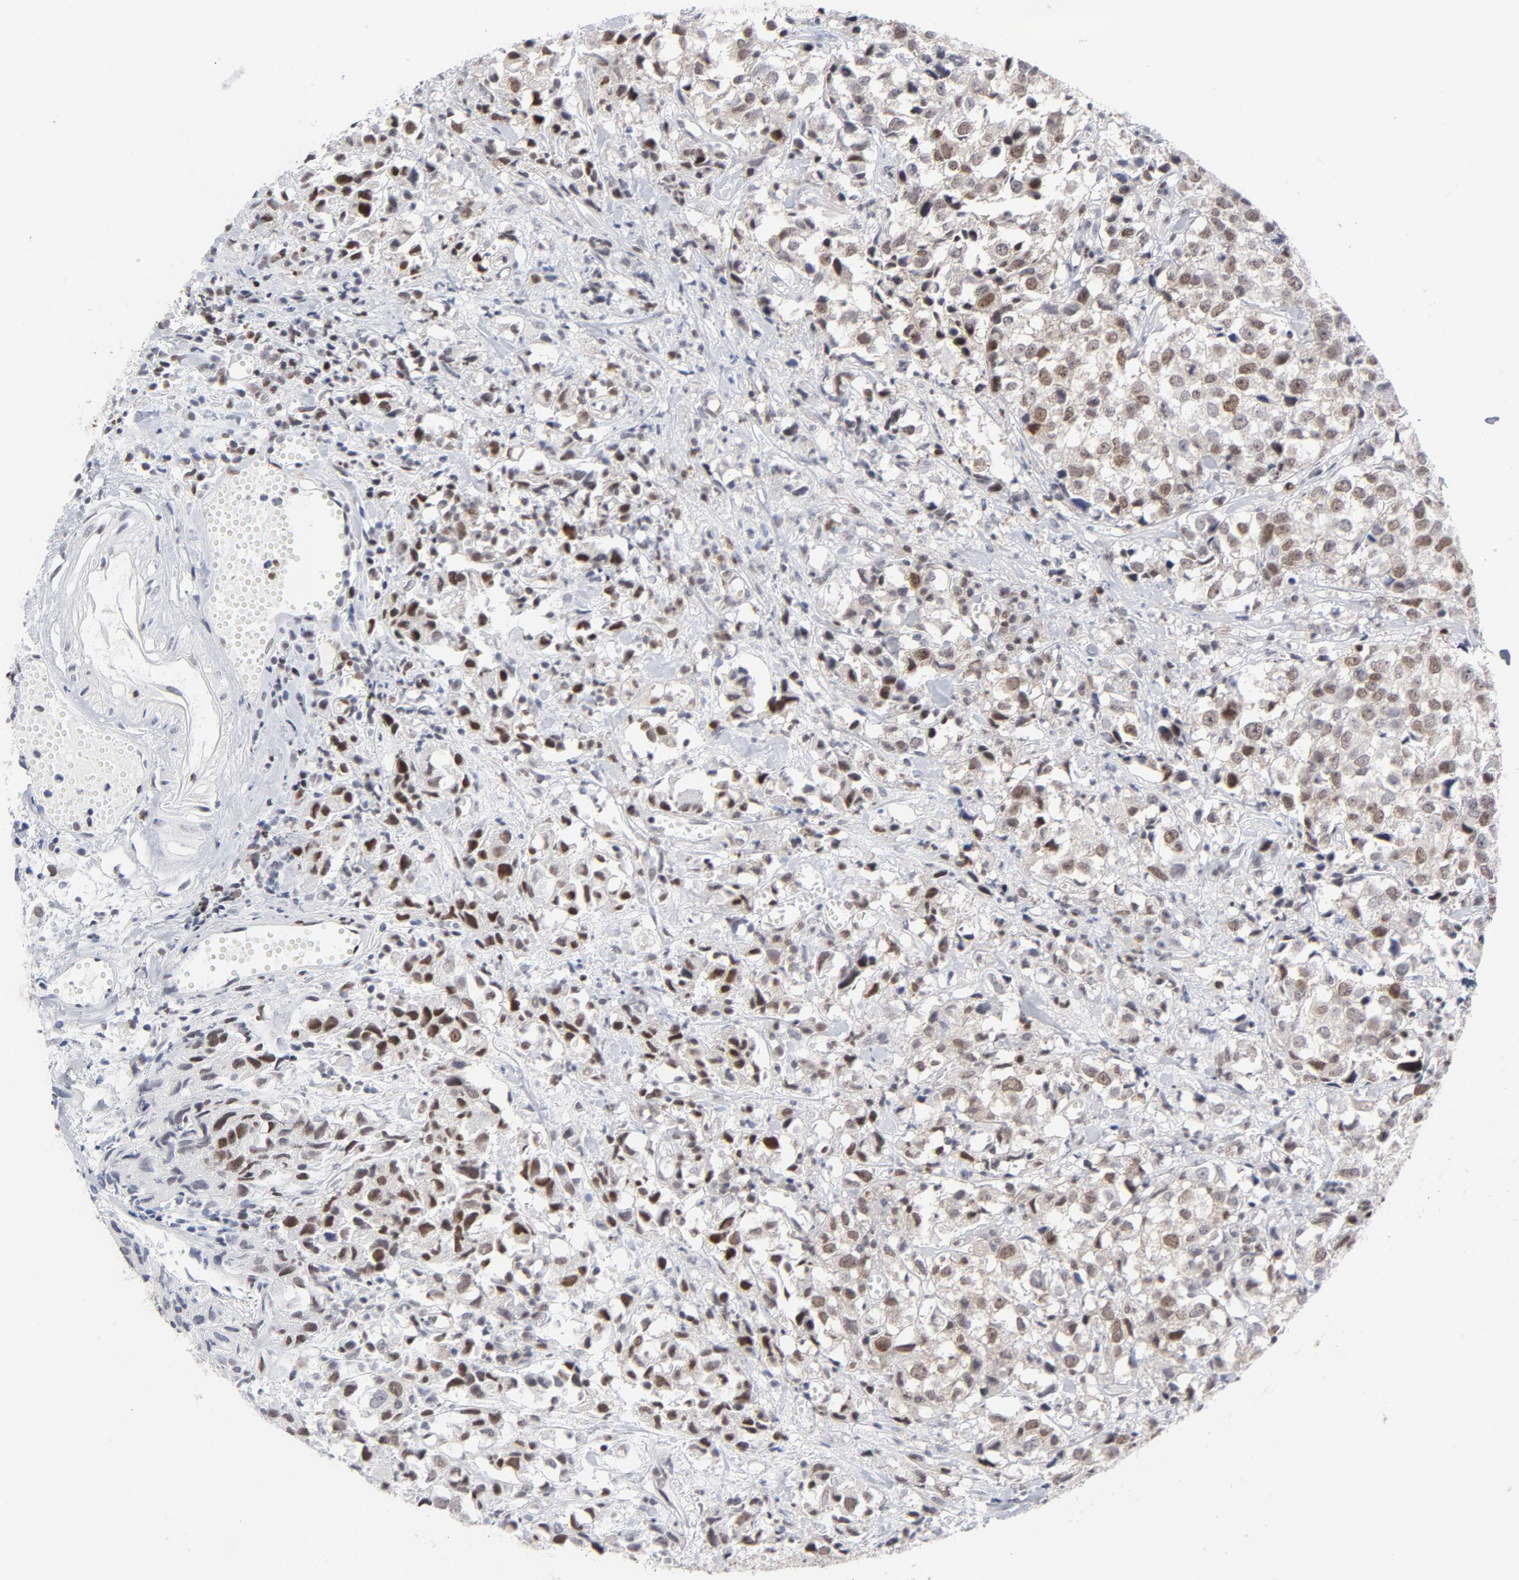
{"staining": {"intensity": "weak", "quantity": "25%-75%", "location": "cytoplasmic/membranous,nuclear"}, "tissue": "urothelial cancer", "cell_type": "Tumor cells", "image_type": "cancer", "snomed": [{"axis": "morphology", "description": "Urothelial carcinoma, High grade"}, {"axis": "topography", "description": "Urinary bladder"}], "caption": "Immunohistochemistry histopathology image of human urothelial cancer stained for a protein (brown), which exhibits low levels of weak cytoplasmic/membranous and nuclear positivity in about 25%-75% of tumor cells.", "gene": "RFC4", "patient": {"sex": "female", "age": 75}}